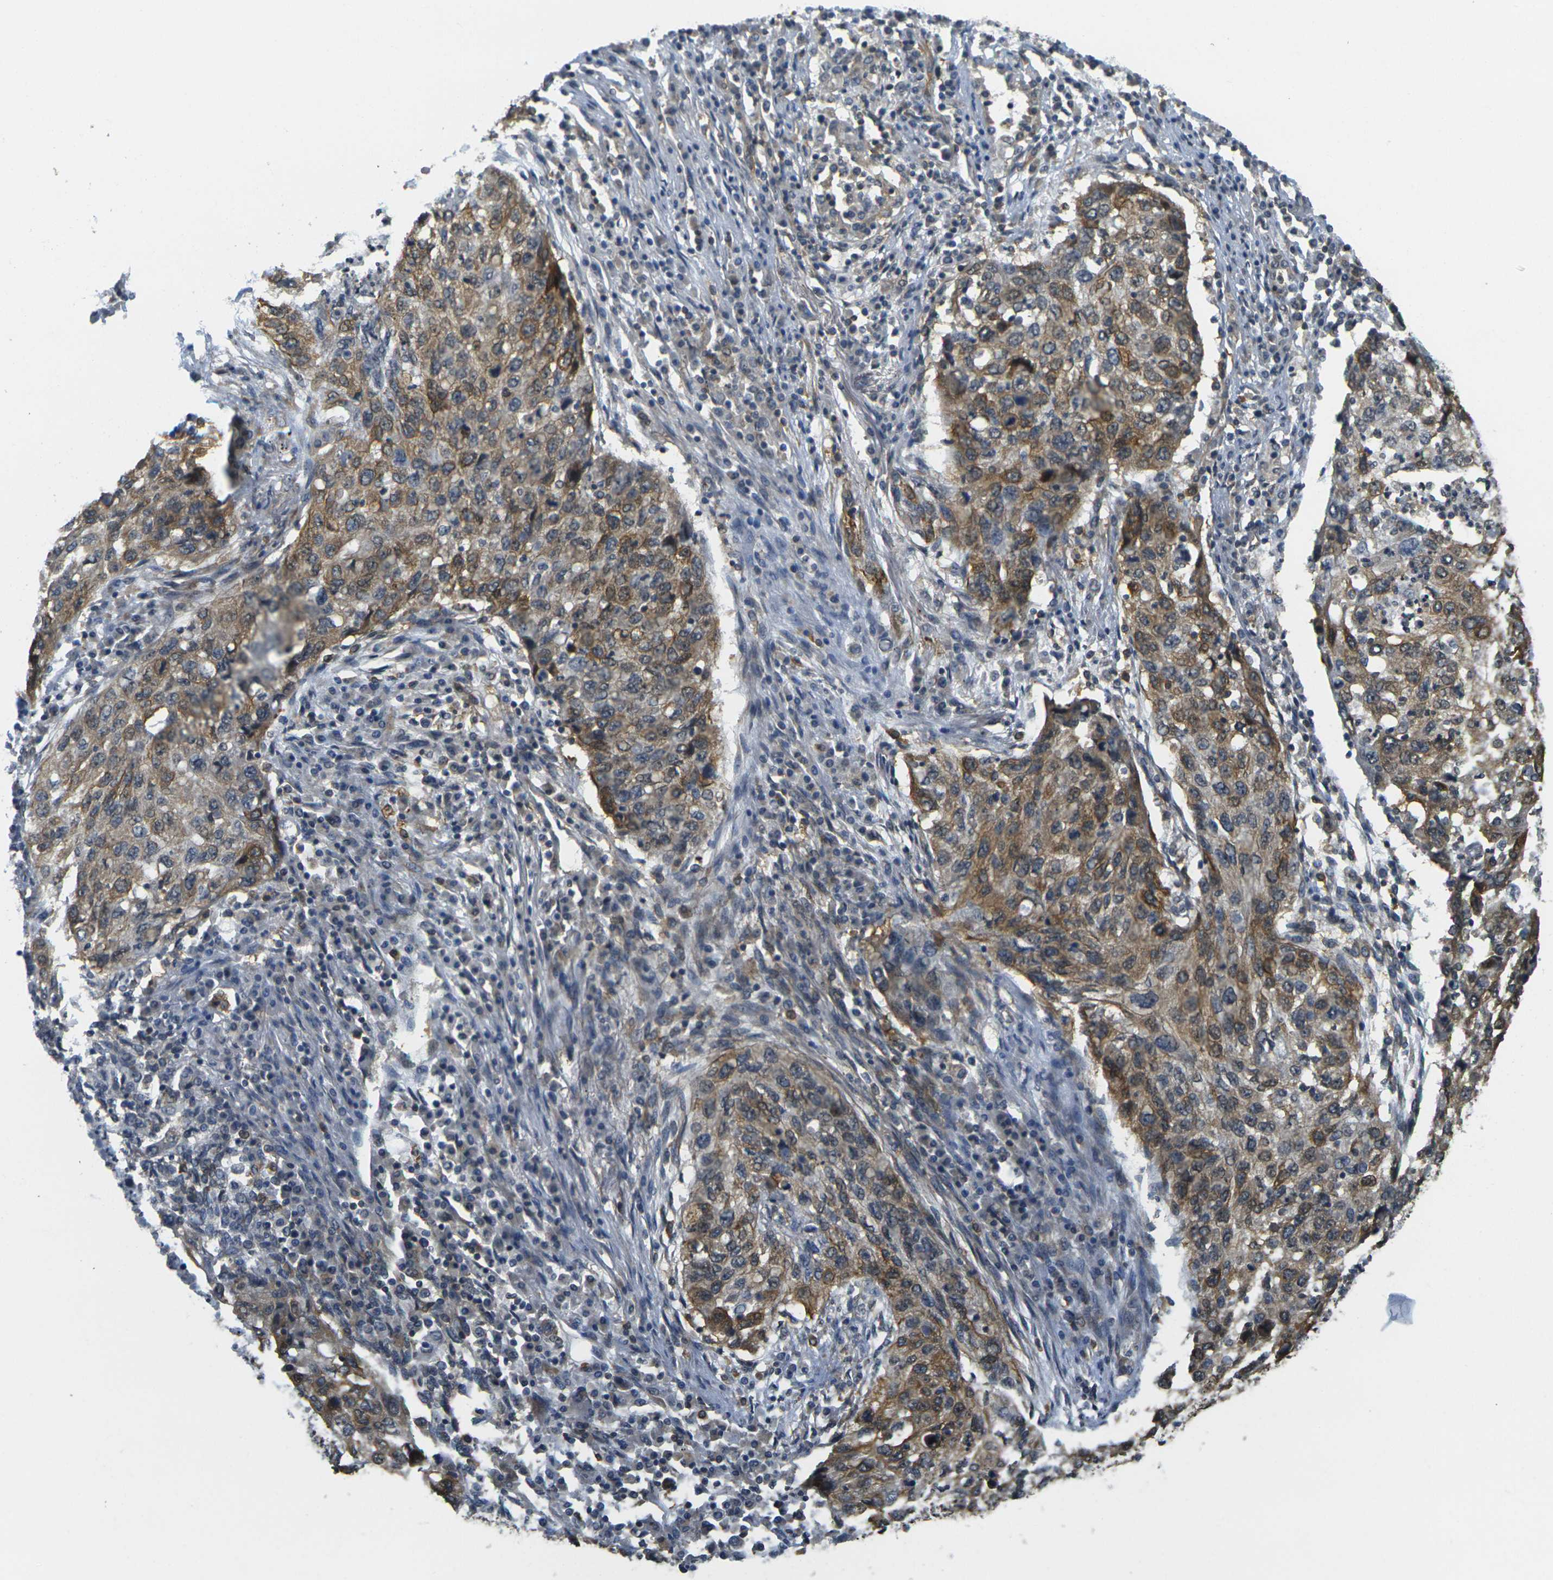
{"staining": {"intensity": "moderate", "quantity": ">75%", "location": "cytoplasmic/membranous"}, "tissue": "lung cancer", "cell_type": "Tumor cells", "image_type": "cancer", "snomed": [{"axis": "morphology", "description": "Squamous cell carcinoma, NOS"}, {"axis": "topography", "description": "Lung"}], "caption": "Tumor cells show moderate cytoplasmic/membranous positivity in approximately >75% of cells in lung cancer (squamous cell carcinoma).", "gene": "CAST", "patient": {"sex": "female", "age": 63}}